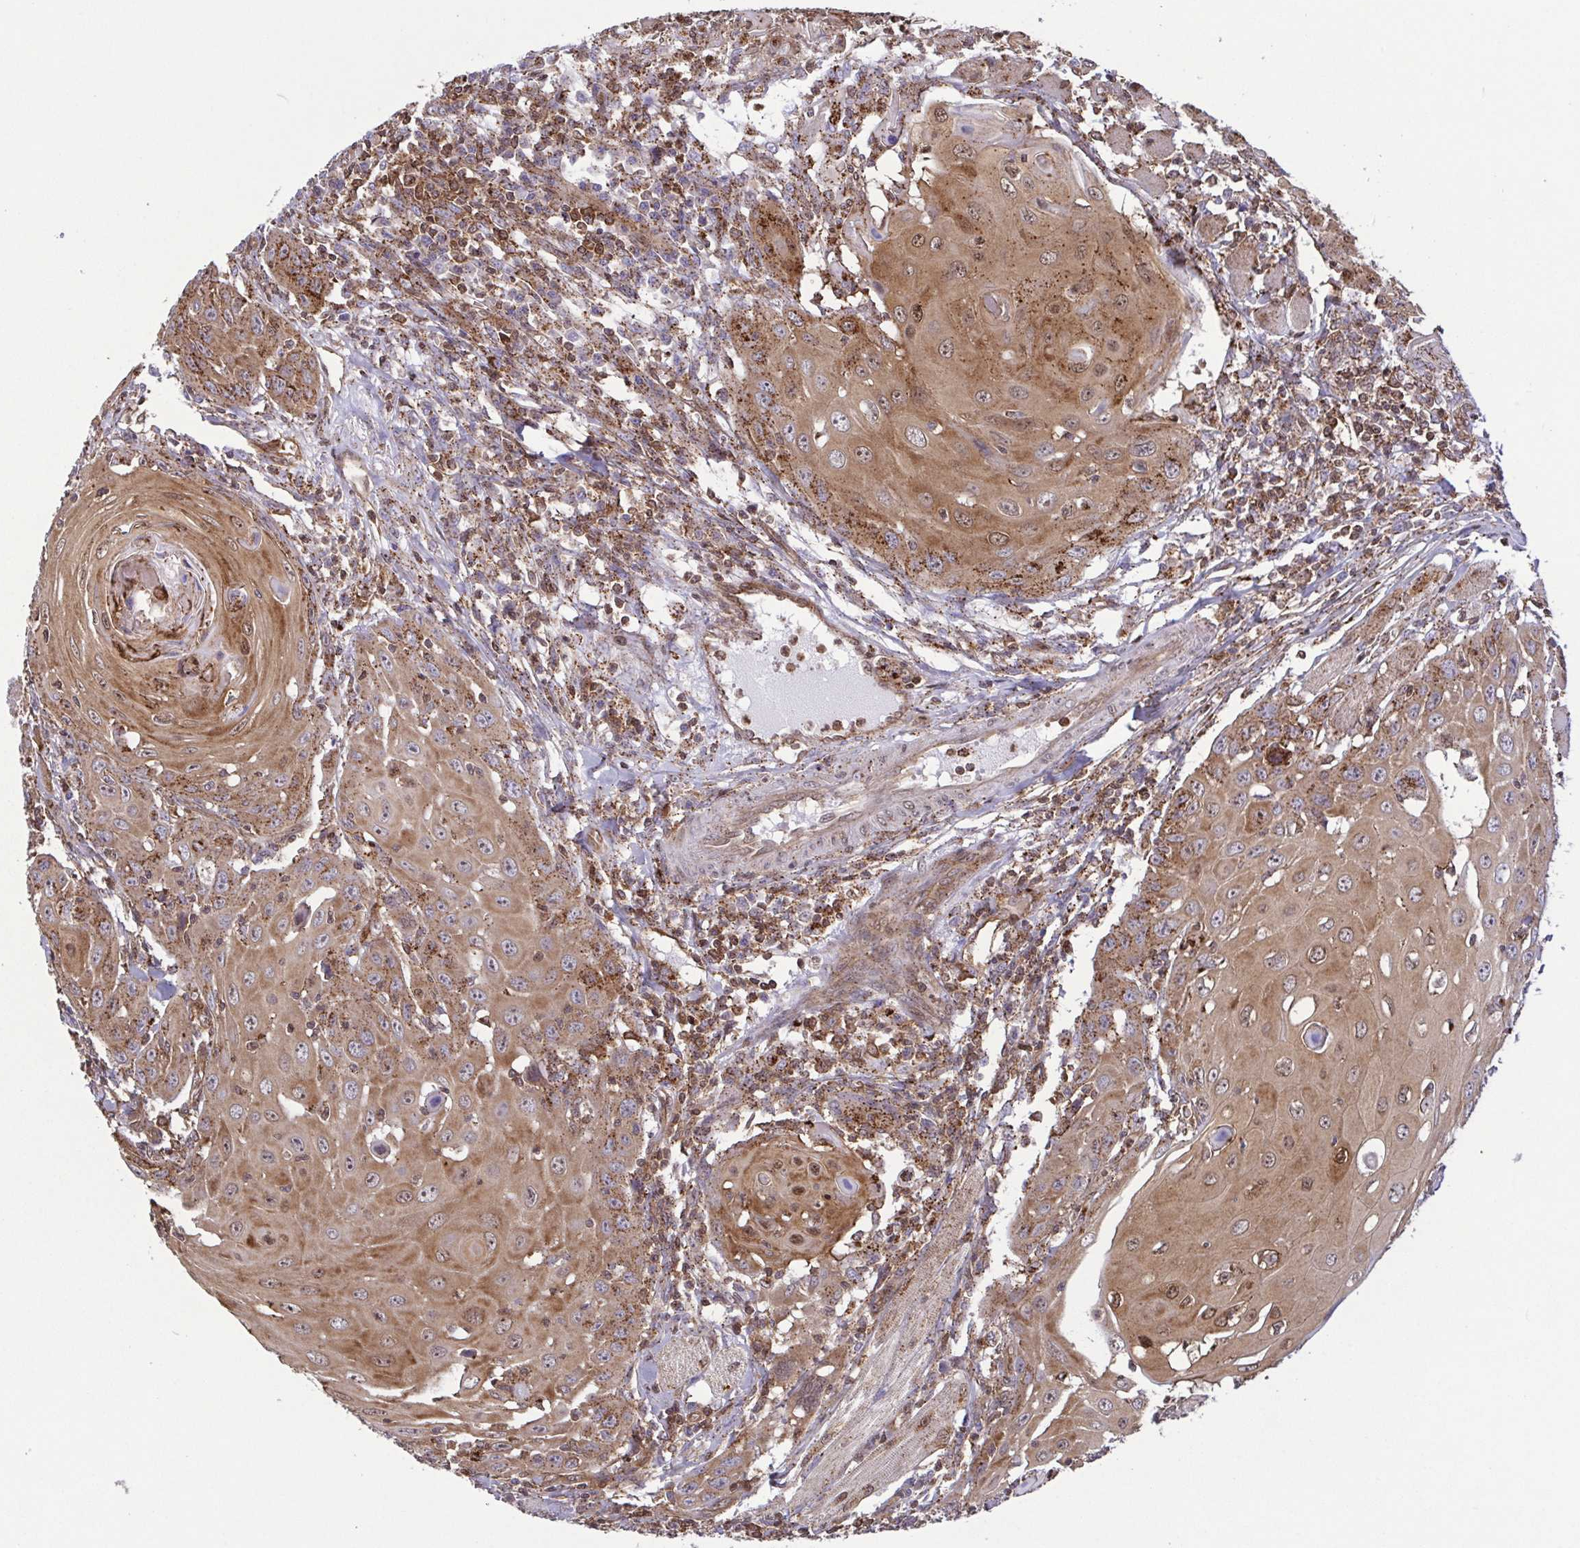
{"staining": {"intensity": "moderate", "quantity": ">75%", "location": "cytoplasmic/membranous,nuclear"}, "tissue": "head and neck cancer", "cell_type": "Tumor cells", "image_type": "cancer", "snomed": [{"axis": "morphology", "description": "Squamous cell carcinoma, NOS"}, {"axis": "topography", "description": "Head-Neck"}], "caption": "This micrograph reveals head and neck squamous cell carcinoma stained with IHC to label a protein in brown. The cytoplasmic/membranous and nuclear of tumor cells show moderate positivity for the protein. Nuclei are counter-stained blue.", "gene": "CHMP1B", "patient": {"sex": "female", "age": 80}}